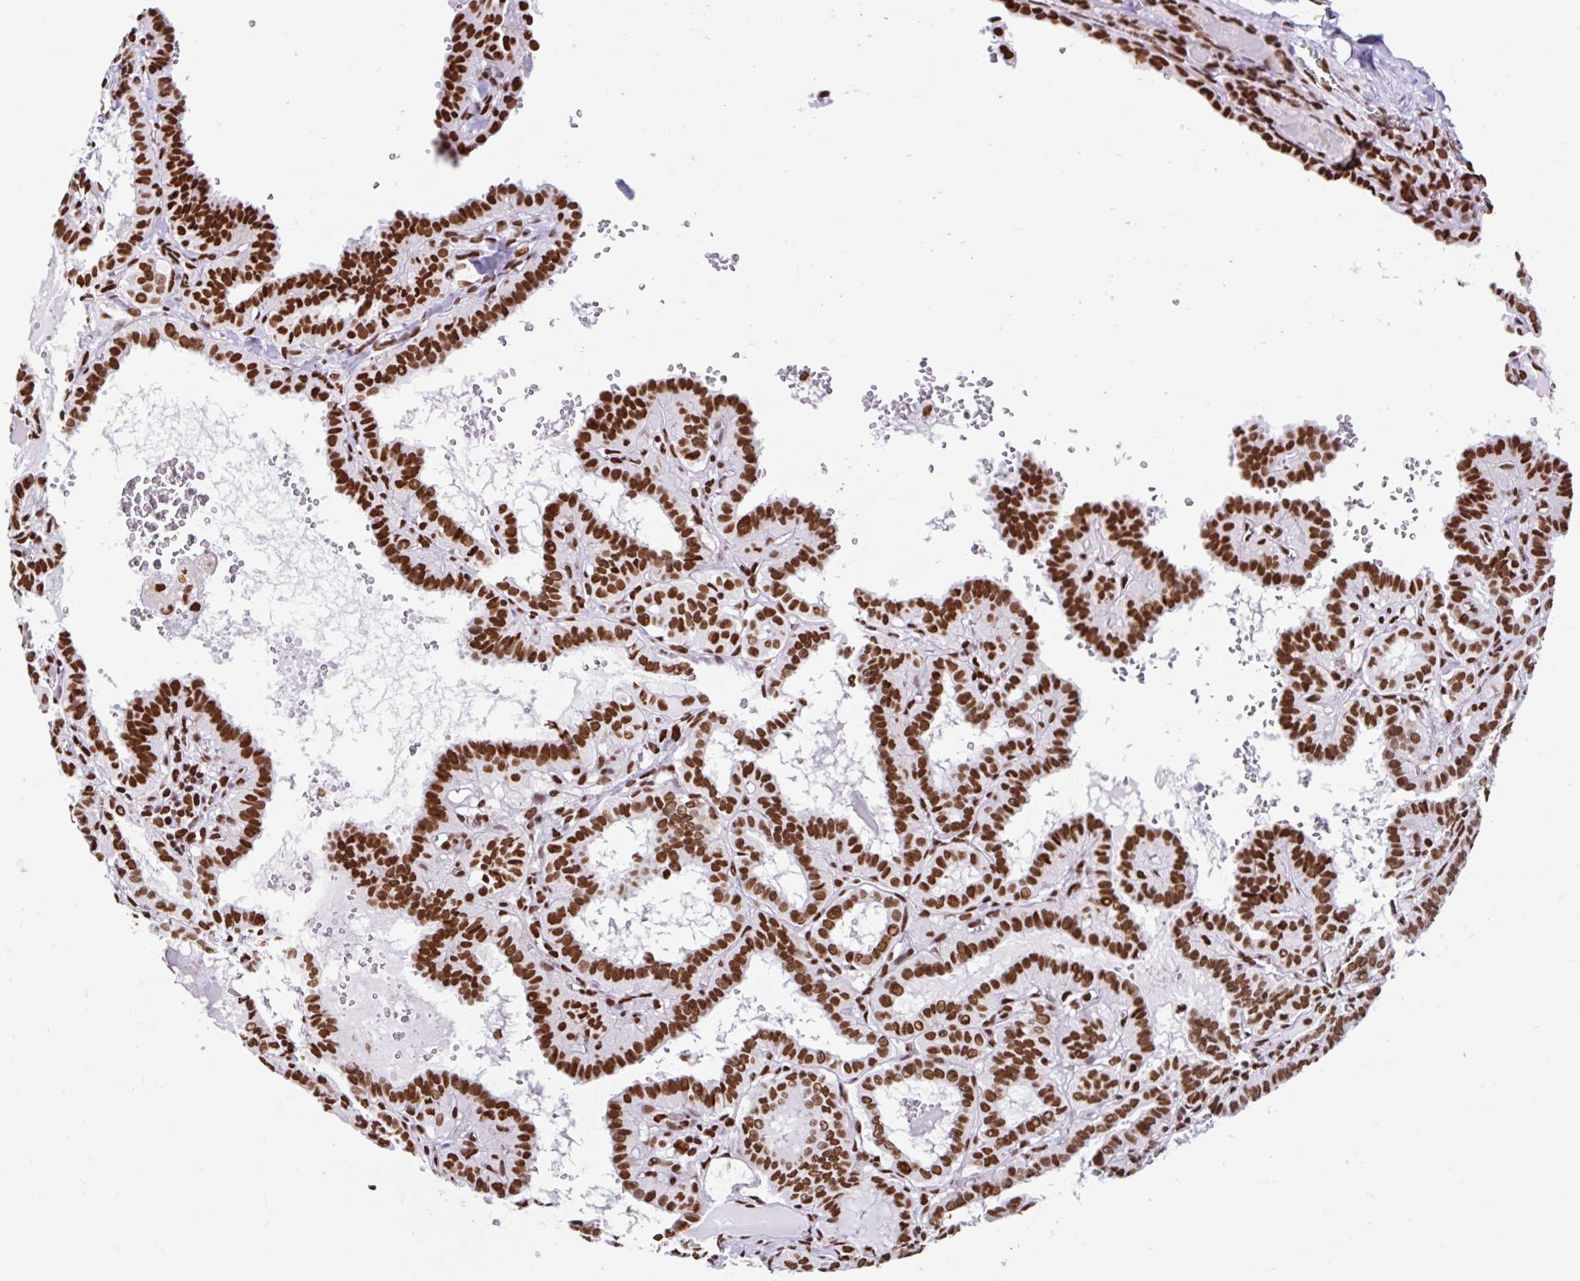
{"staining": {"intensity": "strong", "quantity": ">75%", "location": "nuclear"}, "tissue": "thyroid cancer", "cell_type": "Tumor cells", "image_type": "cancer", "snomed": [{"axis": "morphology", "description": "Papillary adenocarcinoma, NOS"}, {"axis": "topography", "description": "Thyroid gland"}], "caption": "Human thyroid cancer stained with a brown dye displays strong nuclear positive positivity in about >75% of tumor cells.", "gene": "KHDRBS1", "patient": {"sex": "female", "age": 21}}